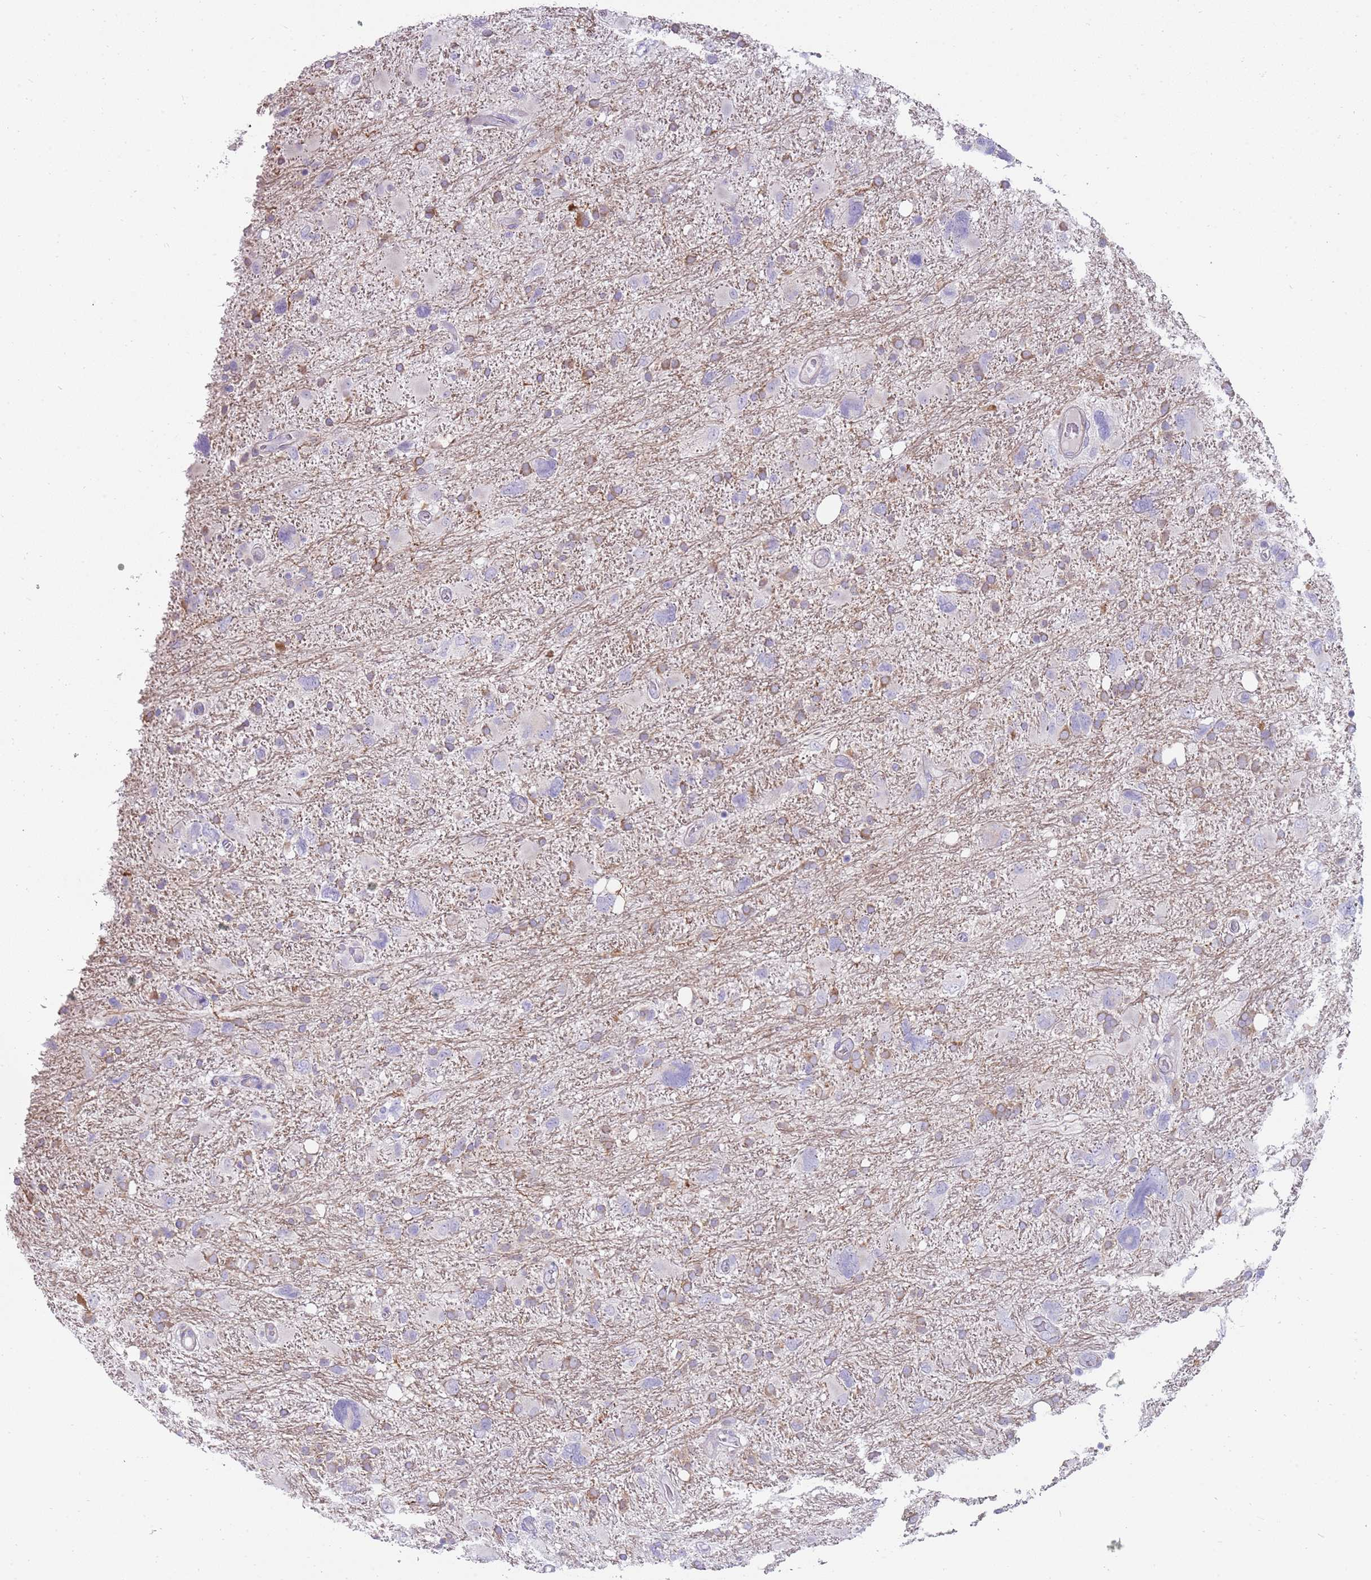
{"staining": {"intensity": "moderate", "quantity": "<25%", "location": "cytoplasmic/membranous"}, "tissue": "glioma", "cell_type": "Tumor cells", "image_type": "cancer", "snomed": [{"axis": "morphology", "description": "Glioma, malignant, High grade"}, {"axis": "topography", "description": "Brain"}], "caption": "Protein staining demonstrates moderate cytoplasmic/membranous positivity in about <25% of tumor cells in glioma.", "gene": "DIPK1C", "patient": {"sex": "male", "age": 61}}